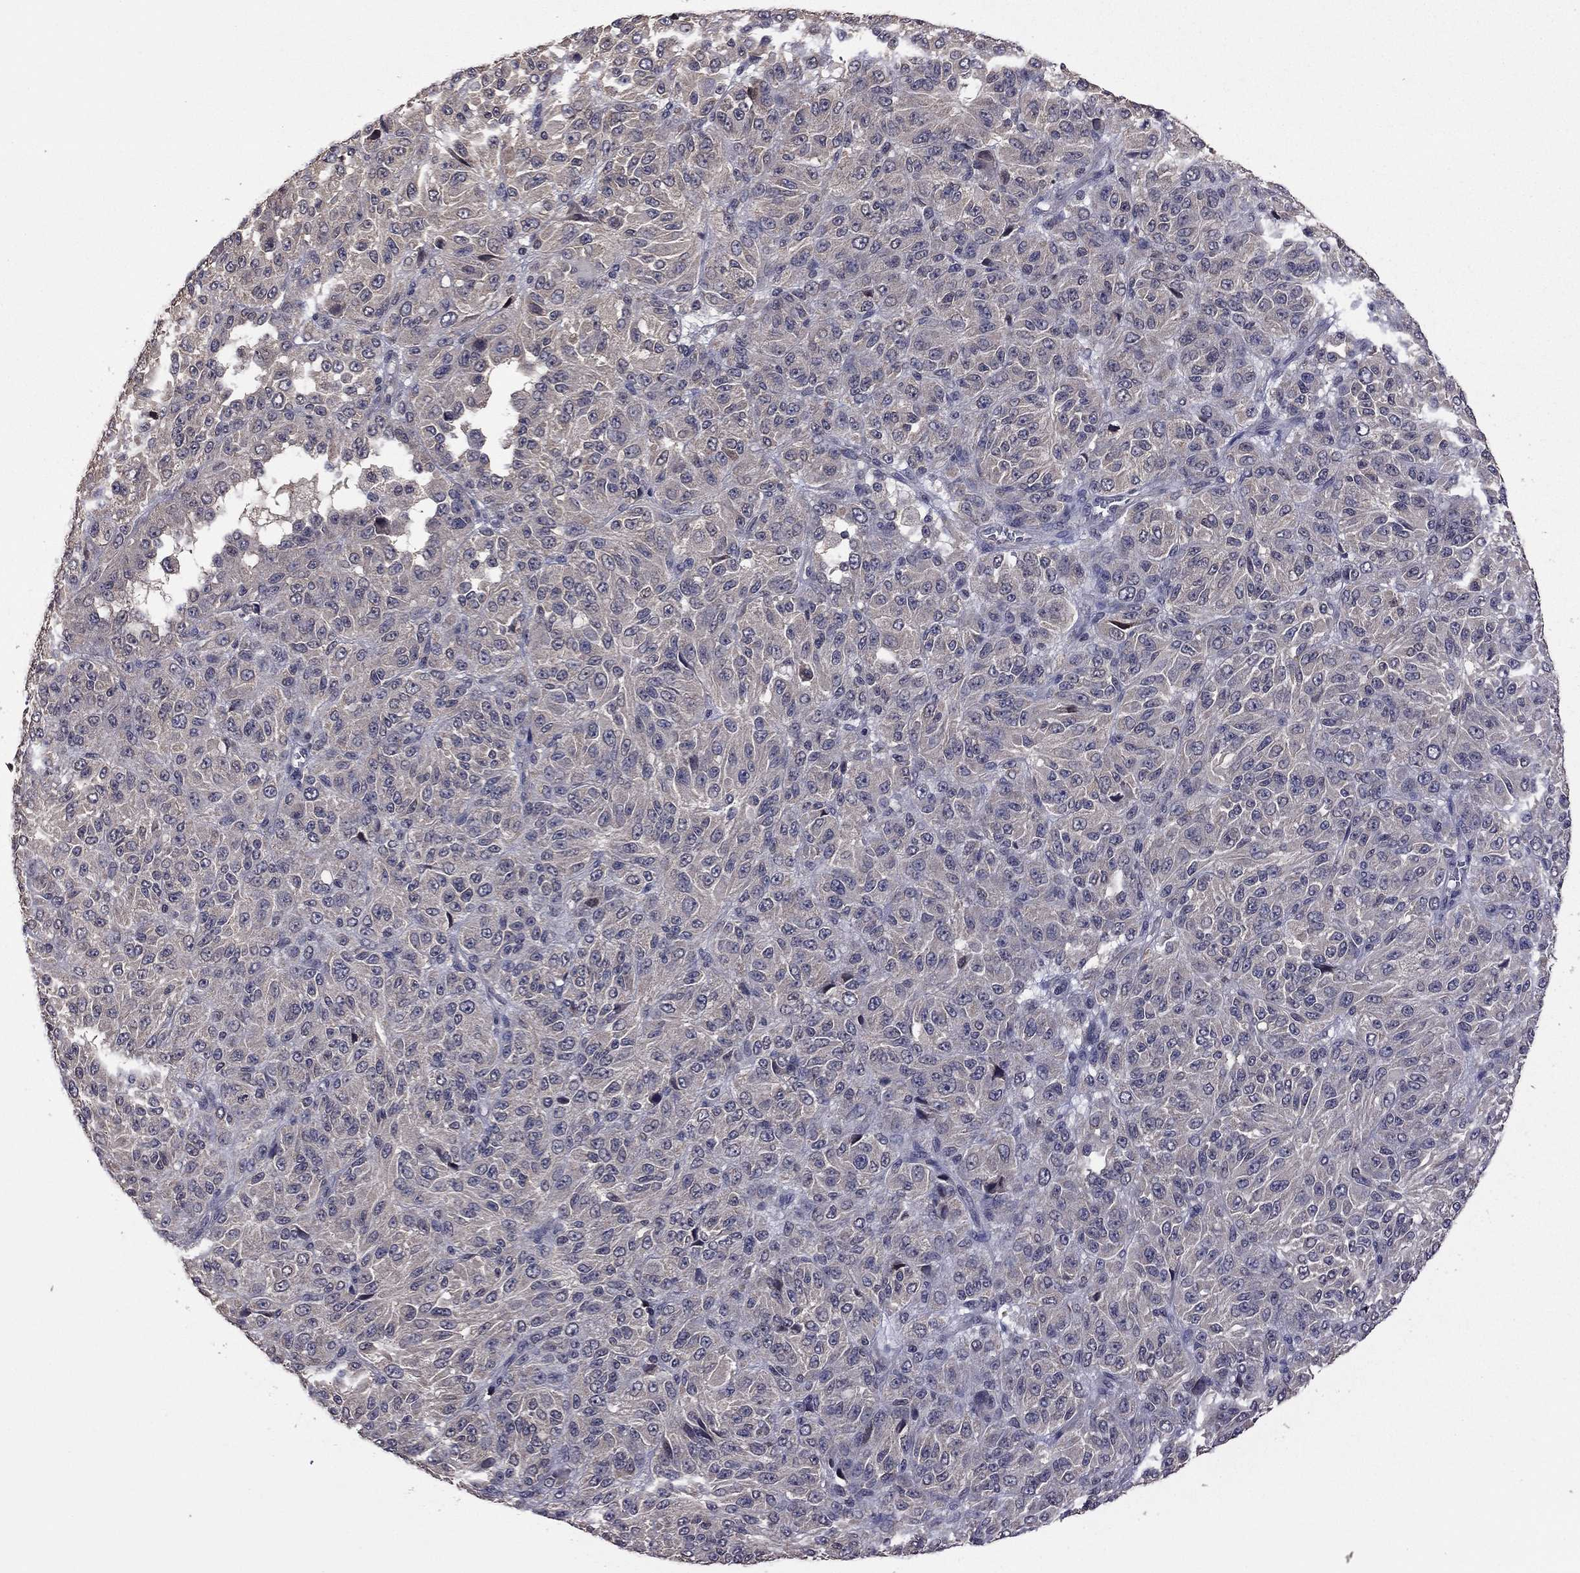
{"staining": {"intensity": "negative", "quantity": "none", "location": "none"}, "tissue": "melanoma", "cell_type": "Tumor cells", "image_type": "cancer", "snomed": [{"axis": "morphology", "description": "Malignant melanoma, Metastatic site"}, {"axis": "topography", "description": "Brain"}], "caption": "Tumor cells show no significant positivity in melanoma.", "gene": "TSNARE1", "patient": {"sex": "female", "age": 56}}